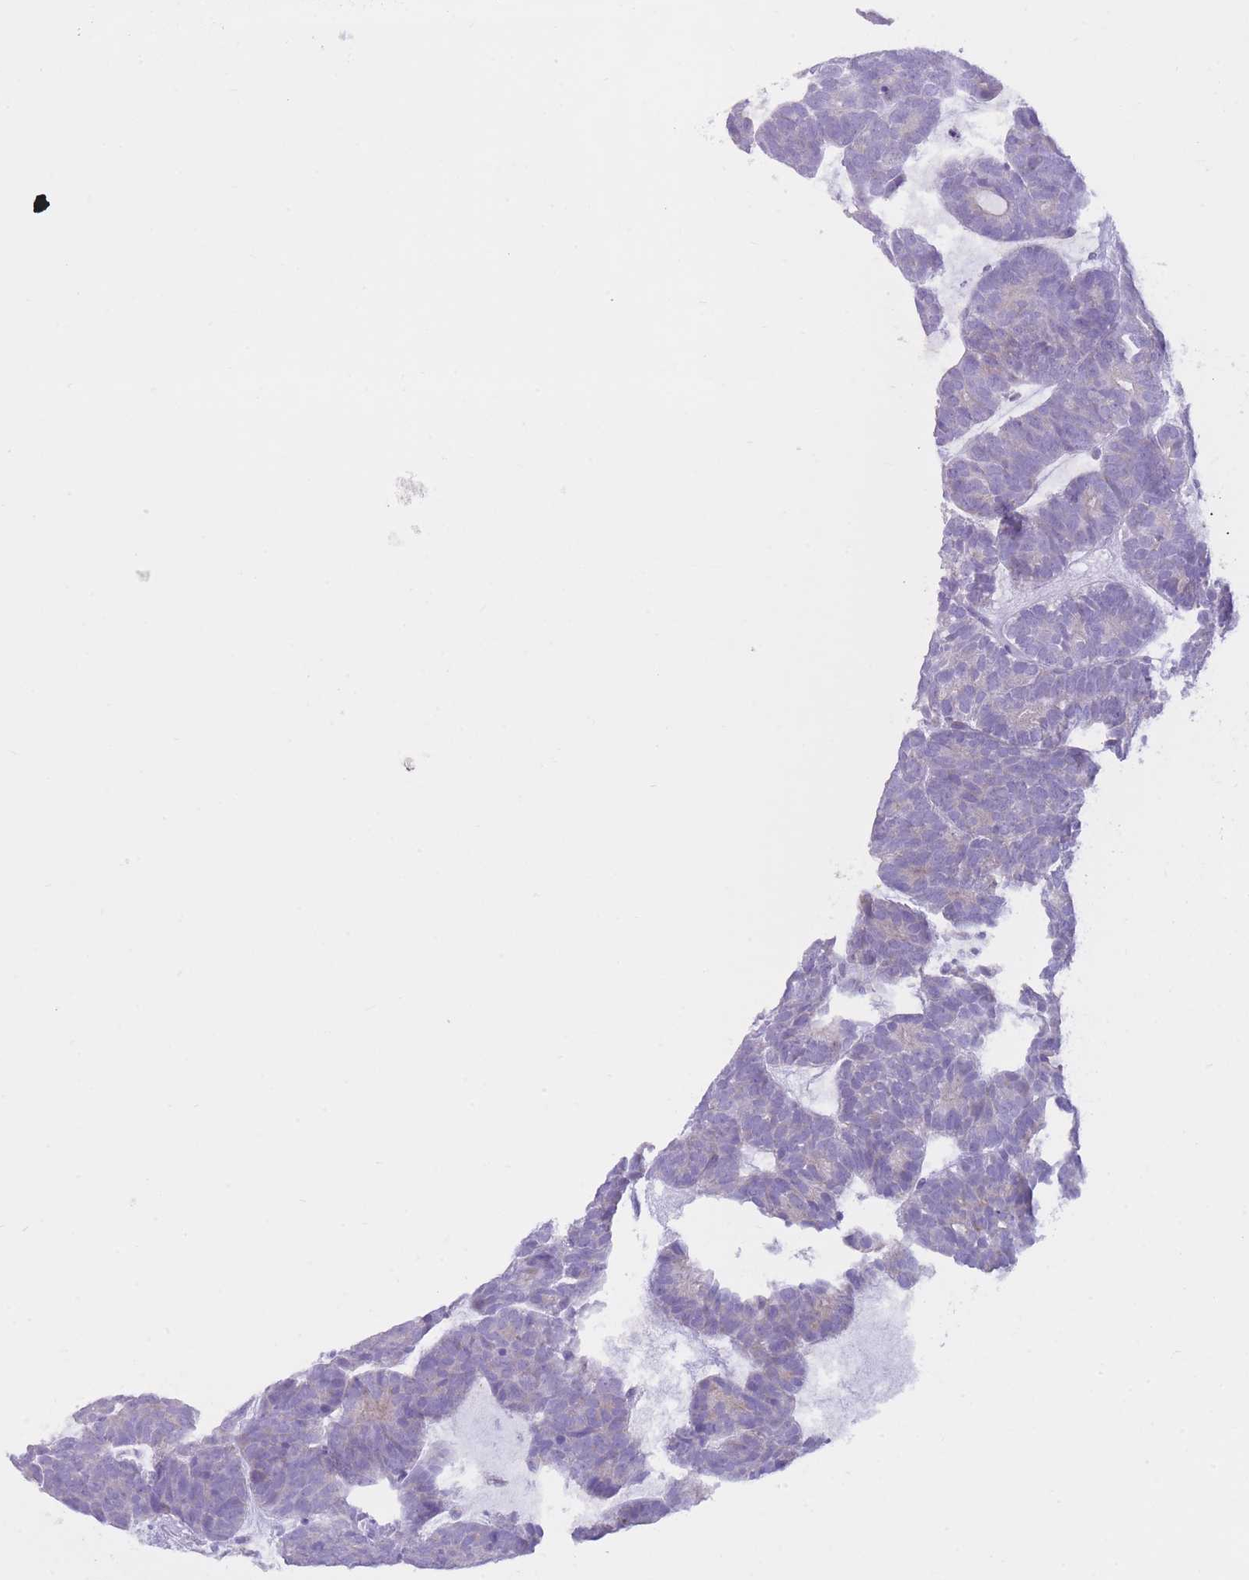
{"staining": {"intensity": "negative", "quantity": "none", "location": "none"}, "tissue": "head and neck cancer", "cell_type": "Tumor cells", "image_type": "cancer", "snomed": [{"axis": "morphology", "description": "Adenocarcinoma, NOS"}, {"axis": "topography", "description": "Head-Neck"}], "caption": "Protein analysis of head and neck adenocarcinoma exhibits no significant staining in tumor cells. The staining was performed using DAB (3,3'-diaminobenzidine) to visualize the protein expression in brown, while the nuclei were stained in blue with hematoxylin (Magnification: 20x).", "gene": "QTRT1", "patient": {"sex": "female", "age": 81}}